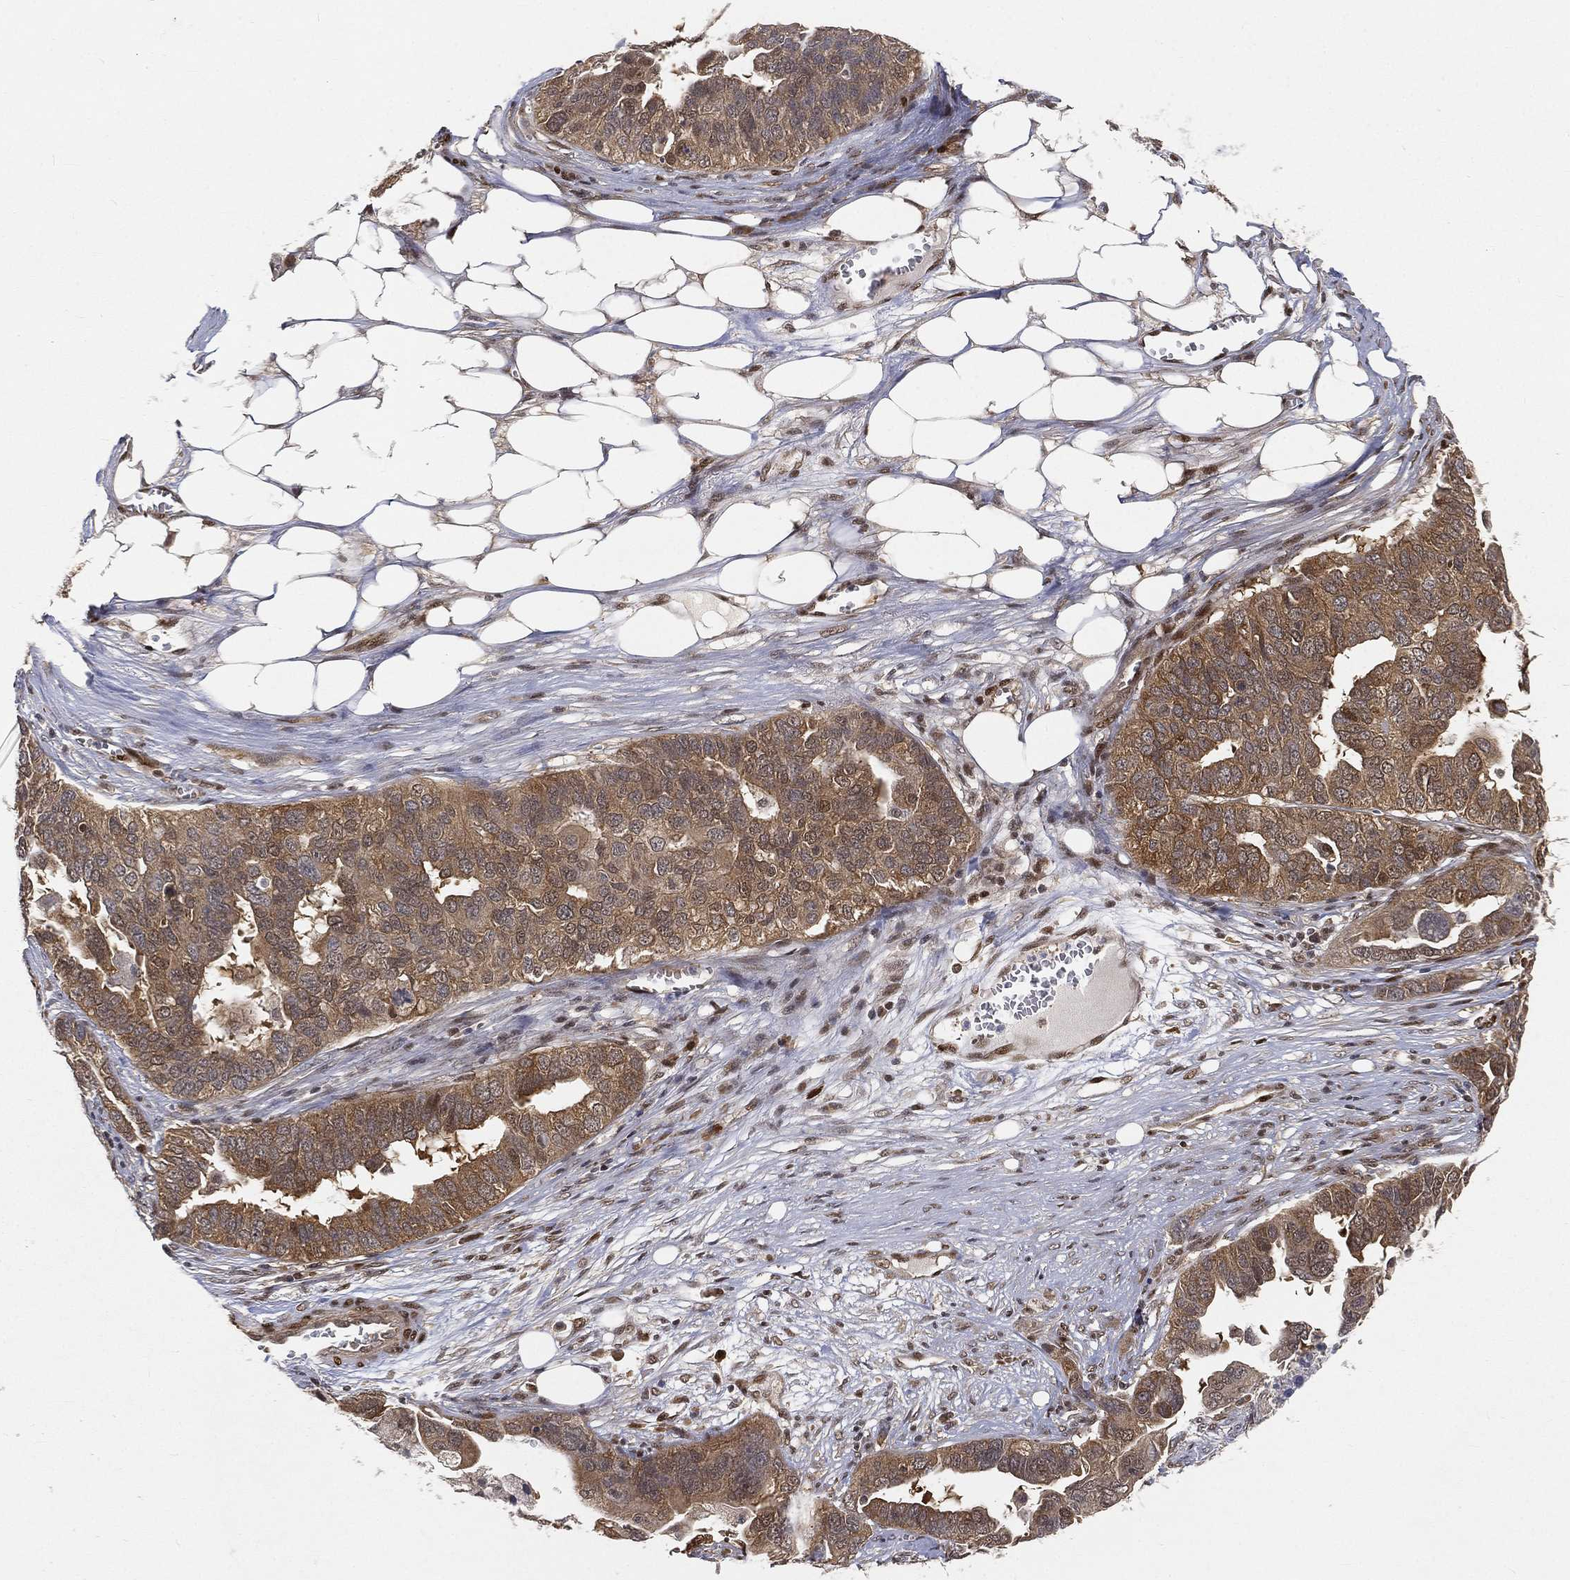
{"staining": {"intensity": "moderate", "quantity": "25%-75%", "location": "cytoplasmic/membranous"}, "tissue": "ovarian cancer", "cell_type": "Tumor cells", "image_type": "cancer", "snomed": [{"axis": "morphology", "description": "Carcinoma, endometroid"}, {"axis": "topography", "description": "Soft tissue"}, {"axis": "topography", "description": "Ovary"}], "caption": "Immunohistochemical staining of human ovarian endometroid carcinoma exhibits moderate cytoplasmic/membranous protein staining in approximately 25%-75% of tumor cells.", "gene": "CRTC3", "patient": {"sex": "female", "age": 52}}